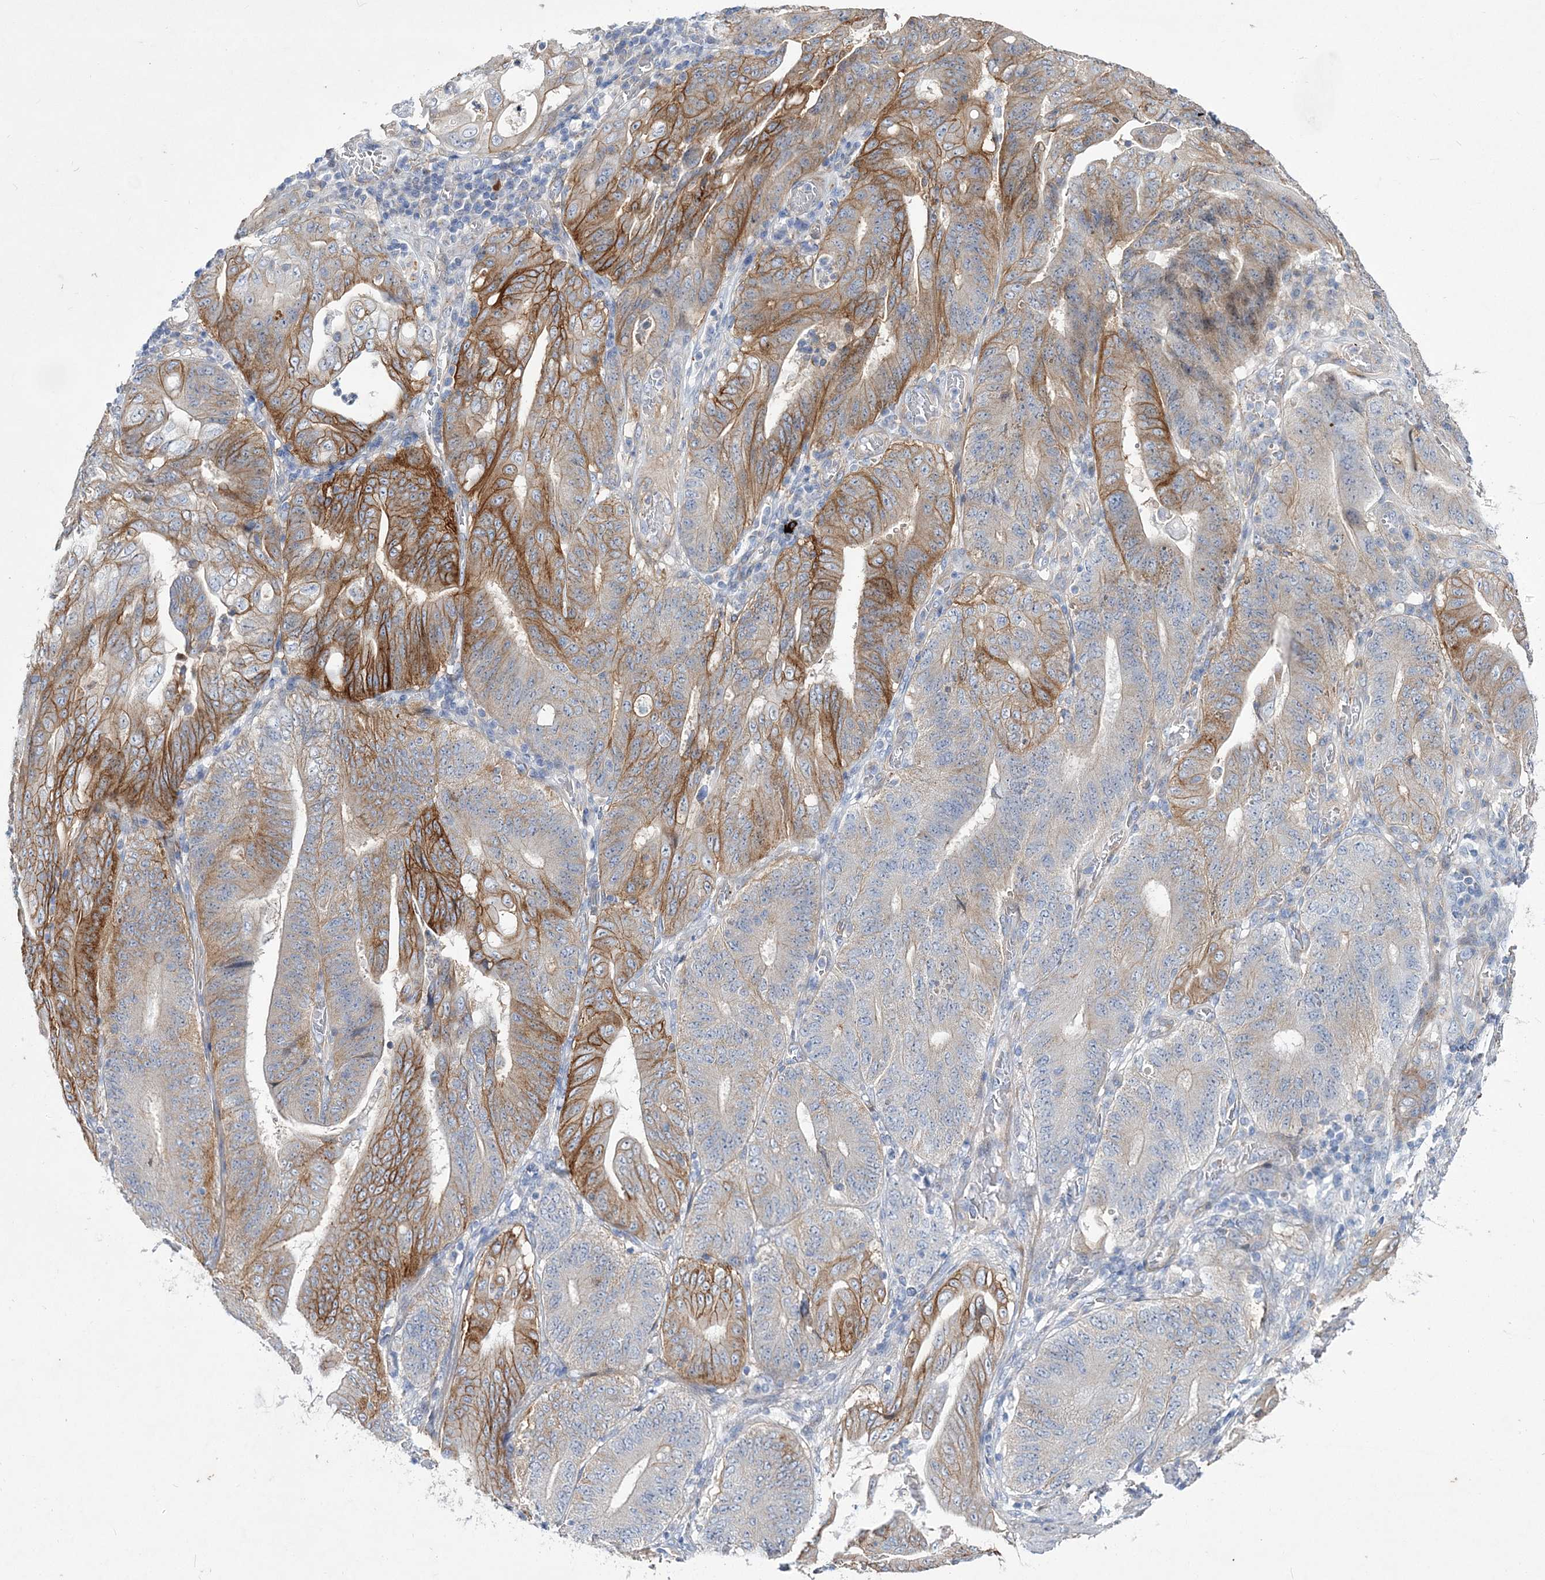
{"staining": {"intensity": "moderate", "quantity": ">75%", "location": "cytoplasmic/membranous"}, "tissue": "stomach cancer", "cell_type": "Tumor cells", "image_type": "cancer", "snomed": [{"axis": "morphology", "description": "Adenocarcinoma, NOS"}, {"axis": "topography", "description": "Stomach"}], "caption": "An image of stomach adenocarcinoma stained for a protein displays moderate cytoplasmic/membranous brown staining in tumor cells.", "gene": "ANO1", "patient": {"sex": "female", "age": 73}}